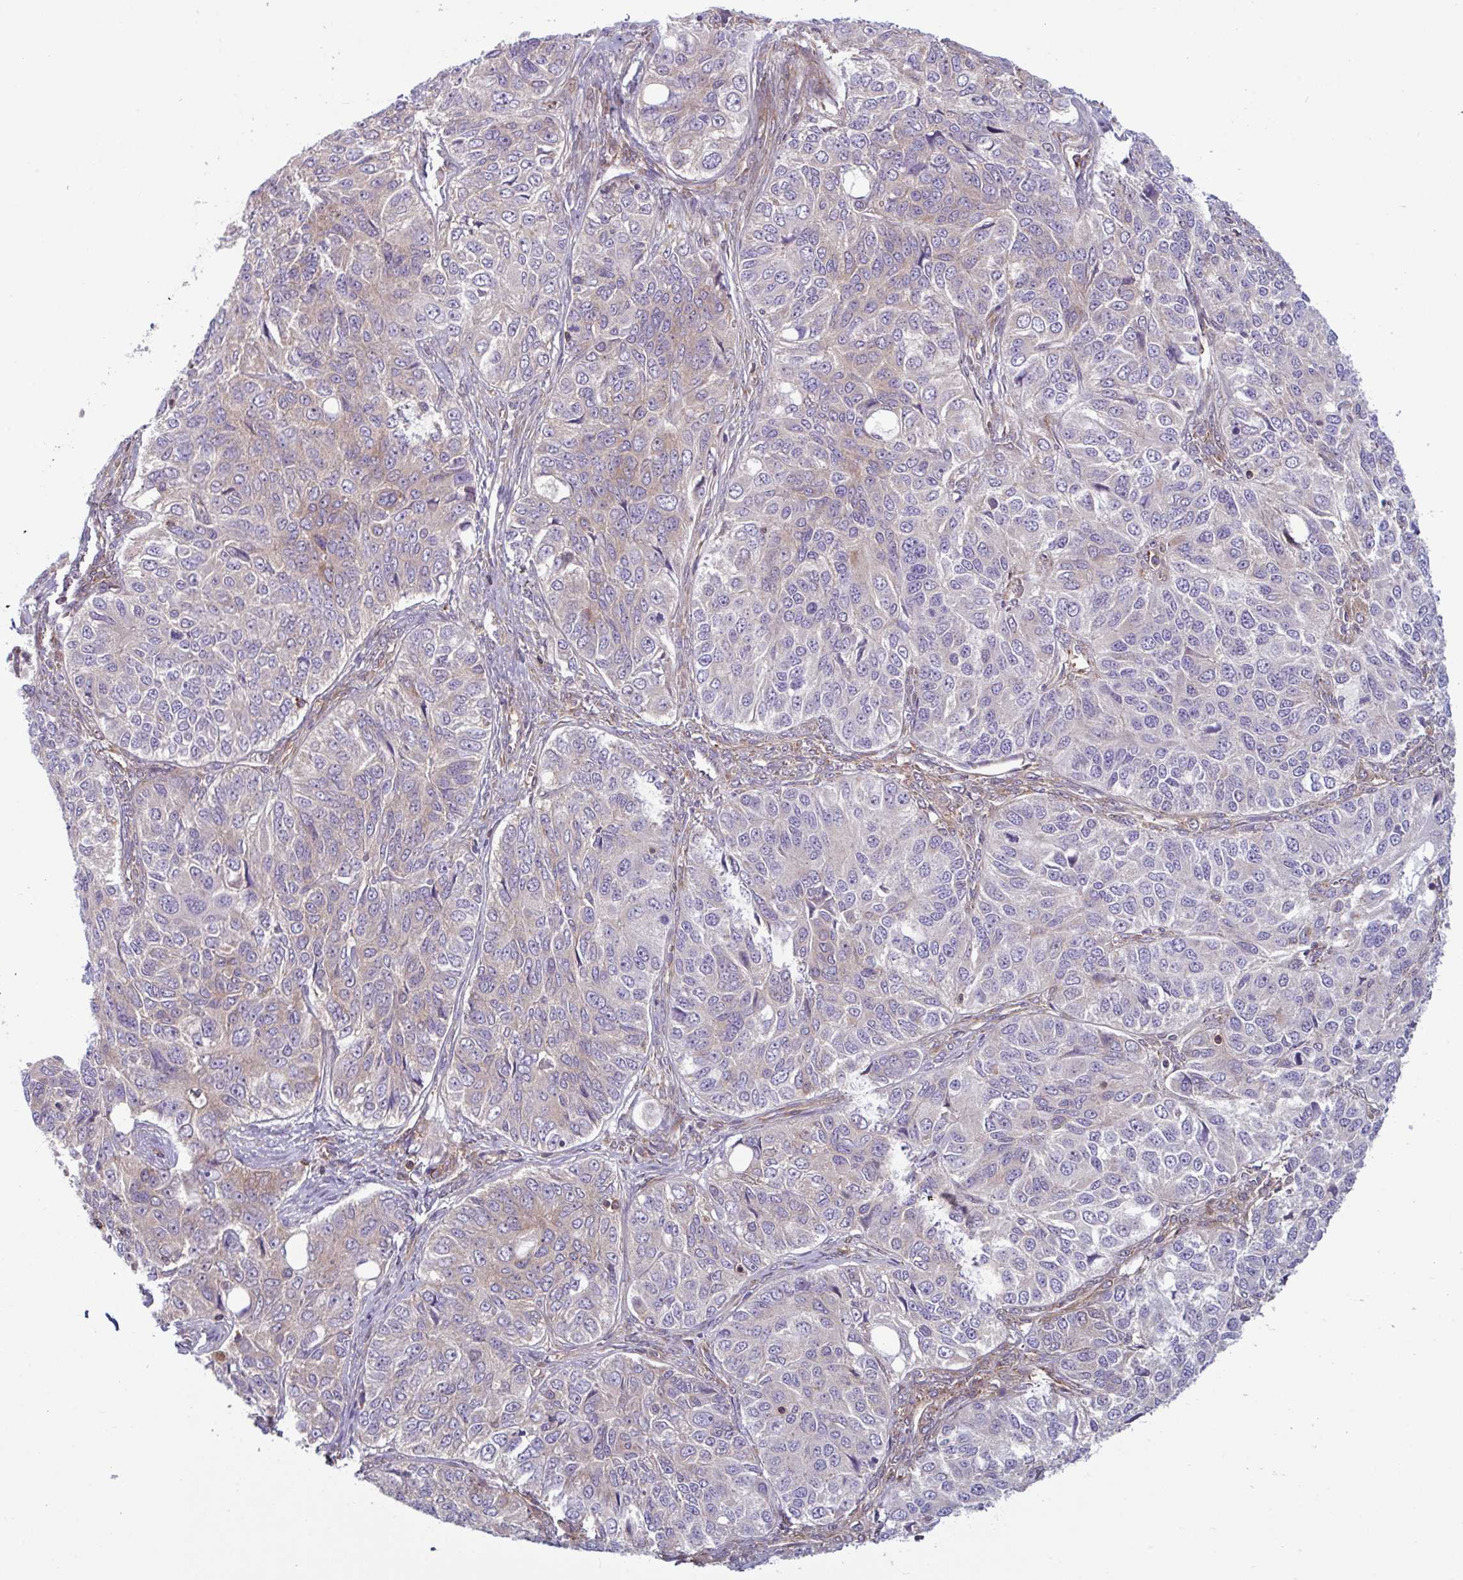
{"staining": {"intensity": "weak", "quantity": "25%-75%", "location": "cytoplasmic/membranous"}, "tissue": "ovarian cancer", "cell_type": "Tumor cells", "image_type": "cancer", "snomed": [{"axis": "morphology", "description": "Carcinoma, endometroid"}, {"axis": "topography", "description": "Ovary"}], "caption": "Ovarian cancer stained for a protein (brown) exhibits weak cytoplasmic/membranous positive staining in about 25%-75% of tumor cells.", "gene": "TSC22D3", "patient": {"sex": "female", "age": 51}}